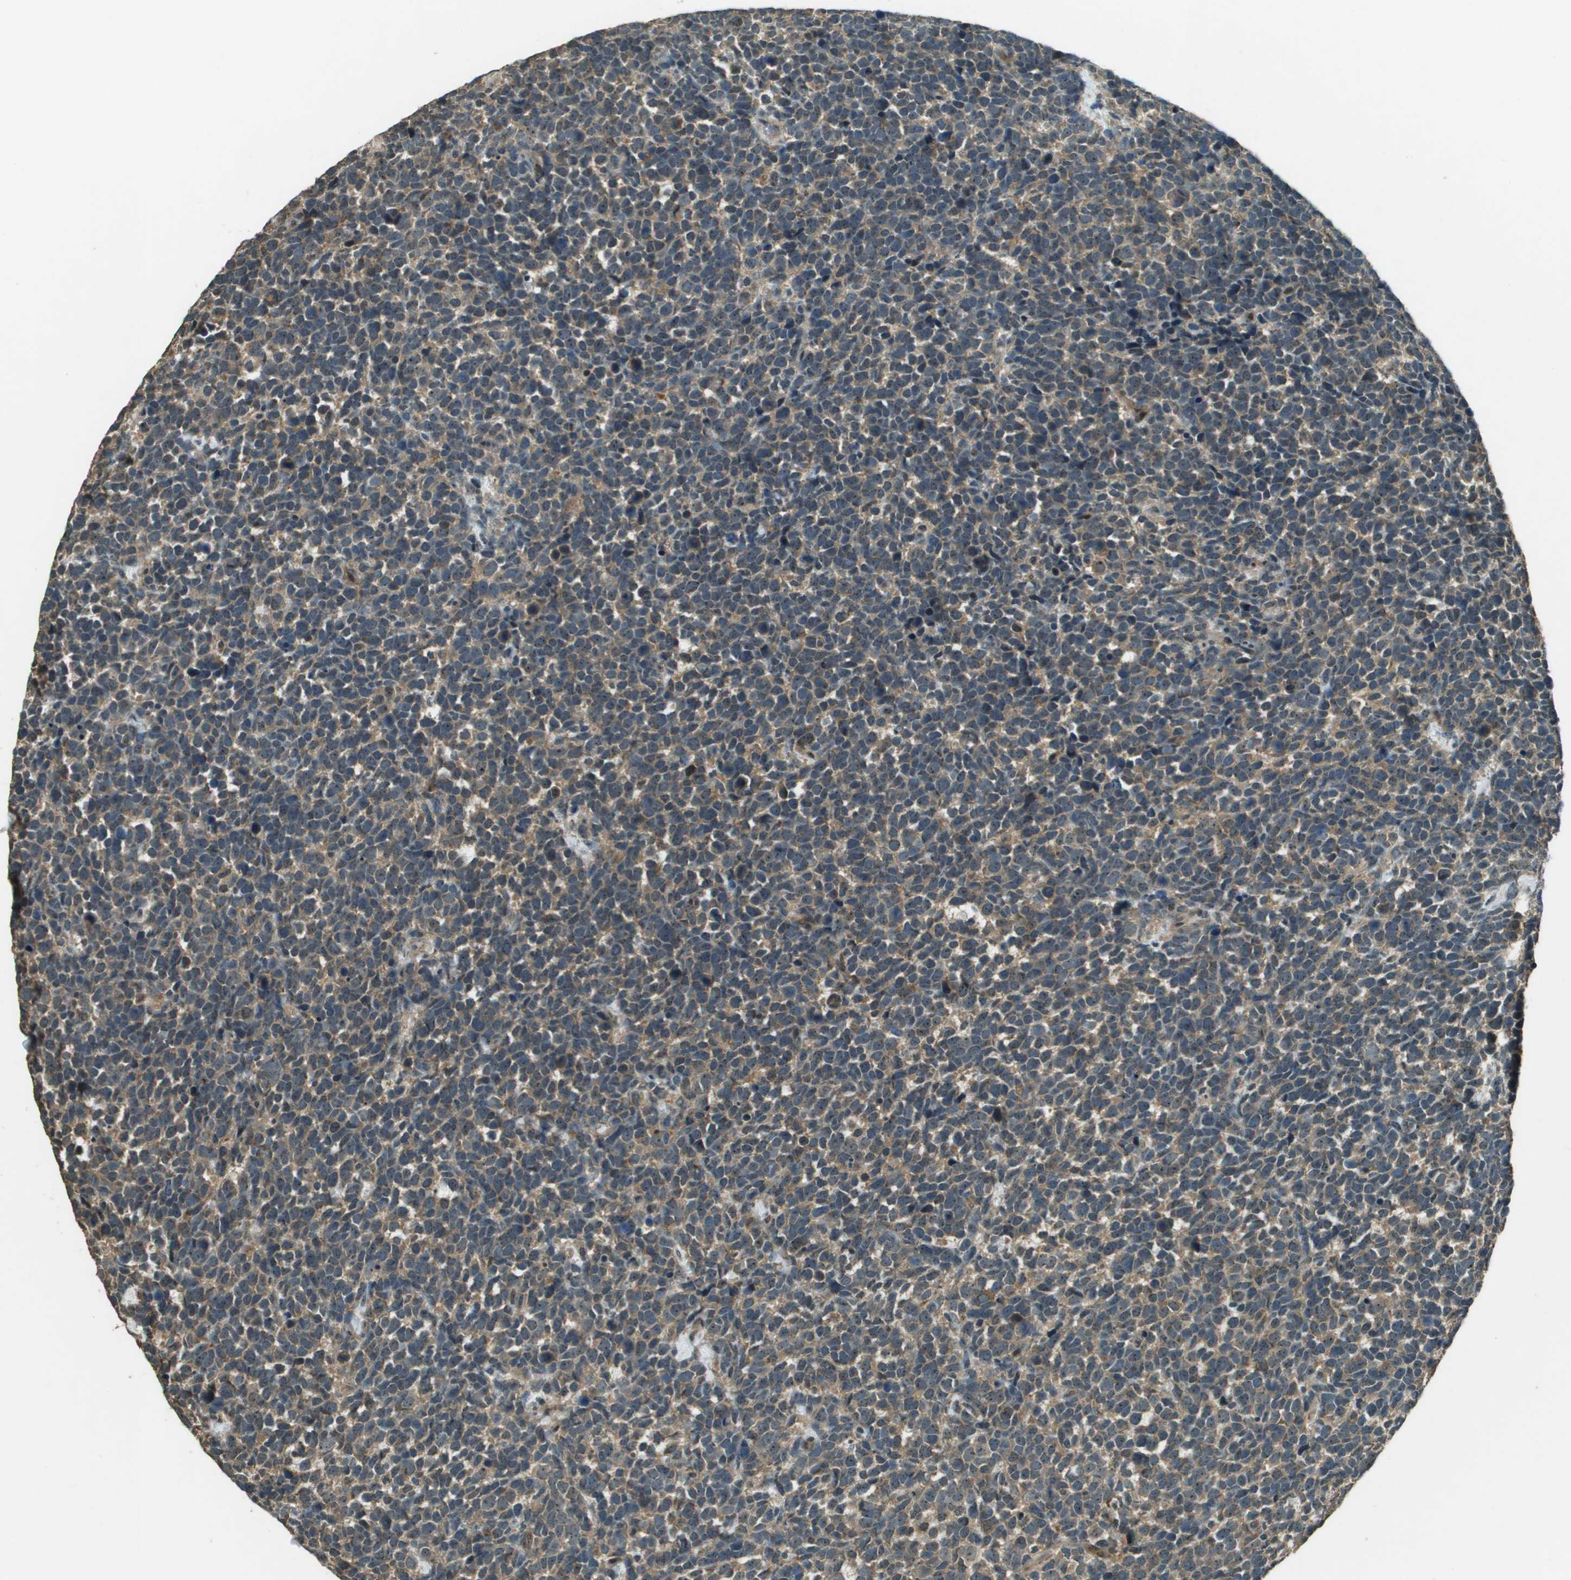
{"staining": {"intensity": "moderate", "quantity": ">75%", "location": "cytoplasmic/membranous"}, "tissue": "urothelial cancer", "cell_type": "Tumor cells", "image_type": "cancer", "snomed": [{"axis": "morphology", "description": "Urothelial carcinoma, High grade"}, {"axis": "topography", "description": "Urinary bladder"}], "caption": "High-grade urothelial carcinoma stained for a protein (brown) demonstrates moderate cytoplasmic/membranous positive positivity in about >75% of tumor cells.", "gene": "SDC3", "patient": {"sex": "female", "age": 82}}